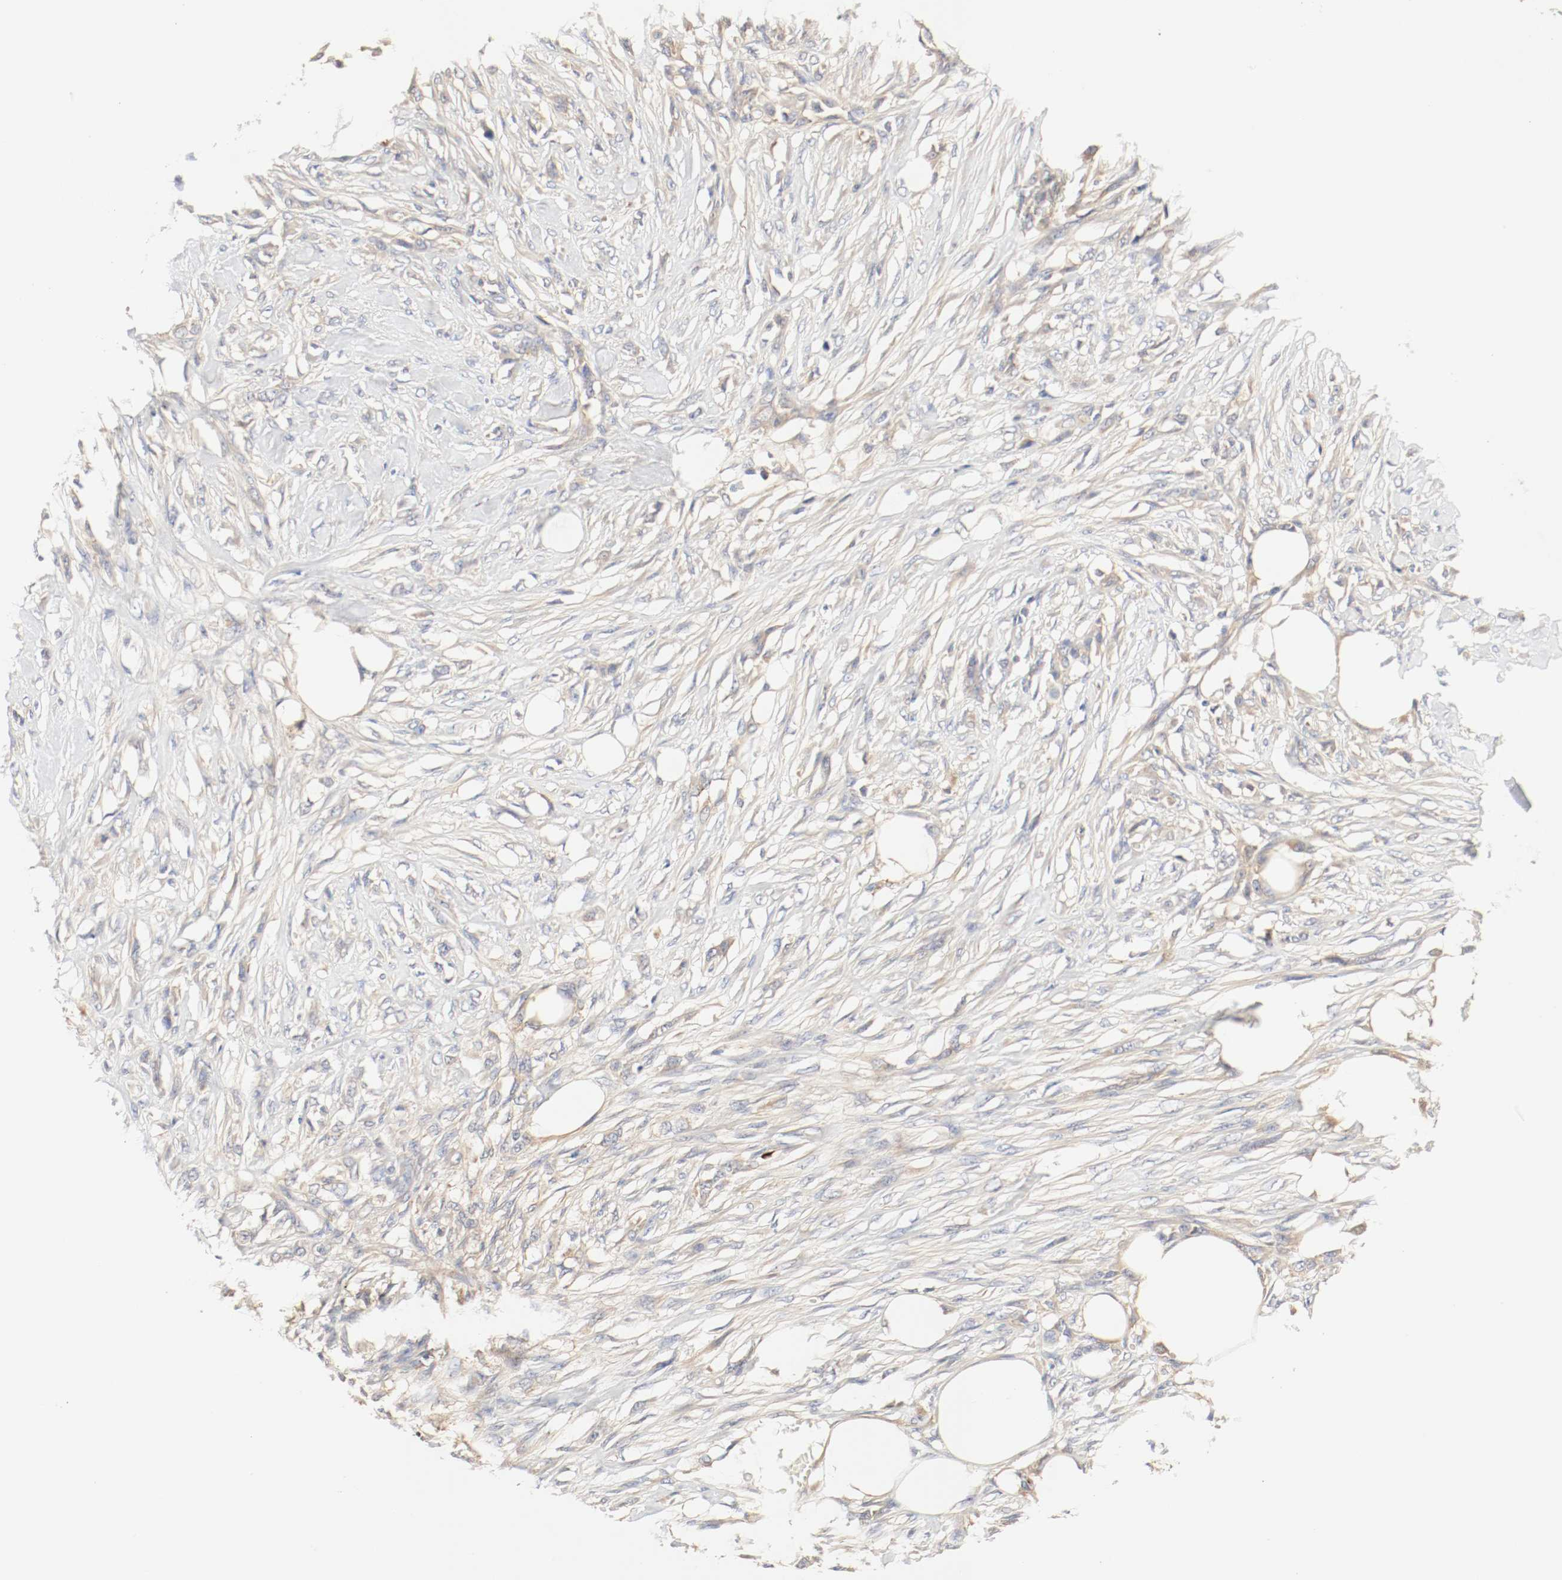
{"staining": {"intensity": "moderate", "quantity": ">75%", "location": "cytoplasmic/membranous"}, "tissue": "skin cancer", "cell_type": "Tumor cells", "image_type": "cancer", "snomed": [{"axis": "morphology", "description": "Normal tissue, NOS"}, {"axis": "morphology", "description": "Squamous cell carcinoma, NOS"}, {"axis": "topography", "description": "Skin"}], "caption": "DAB immunohistochemical staining of human skin cancer (squamous cell carcinoma) reveals moderate cytoplasmic/membranous protein expression in about >75% of tumor cells. (DAB (3,3'-diaminobenzidine) = brown stain, brightfield microscopy at high magnification).", "gene": "GIT1", "patient": {"sex": "female", "age": 59}}